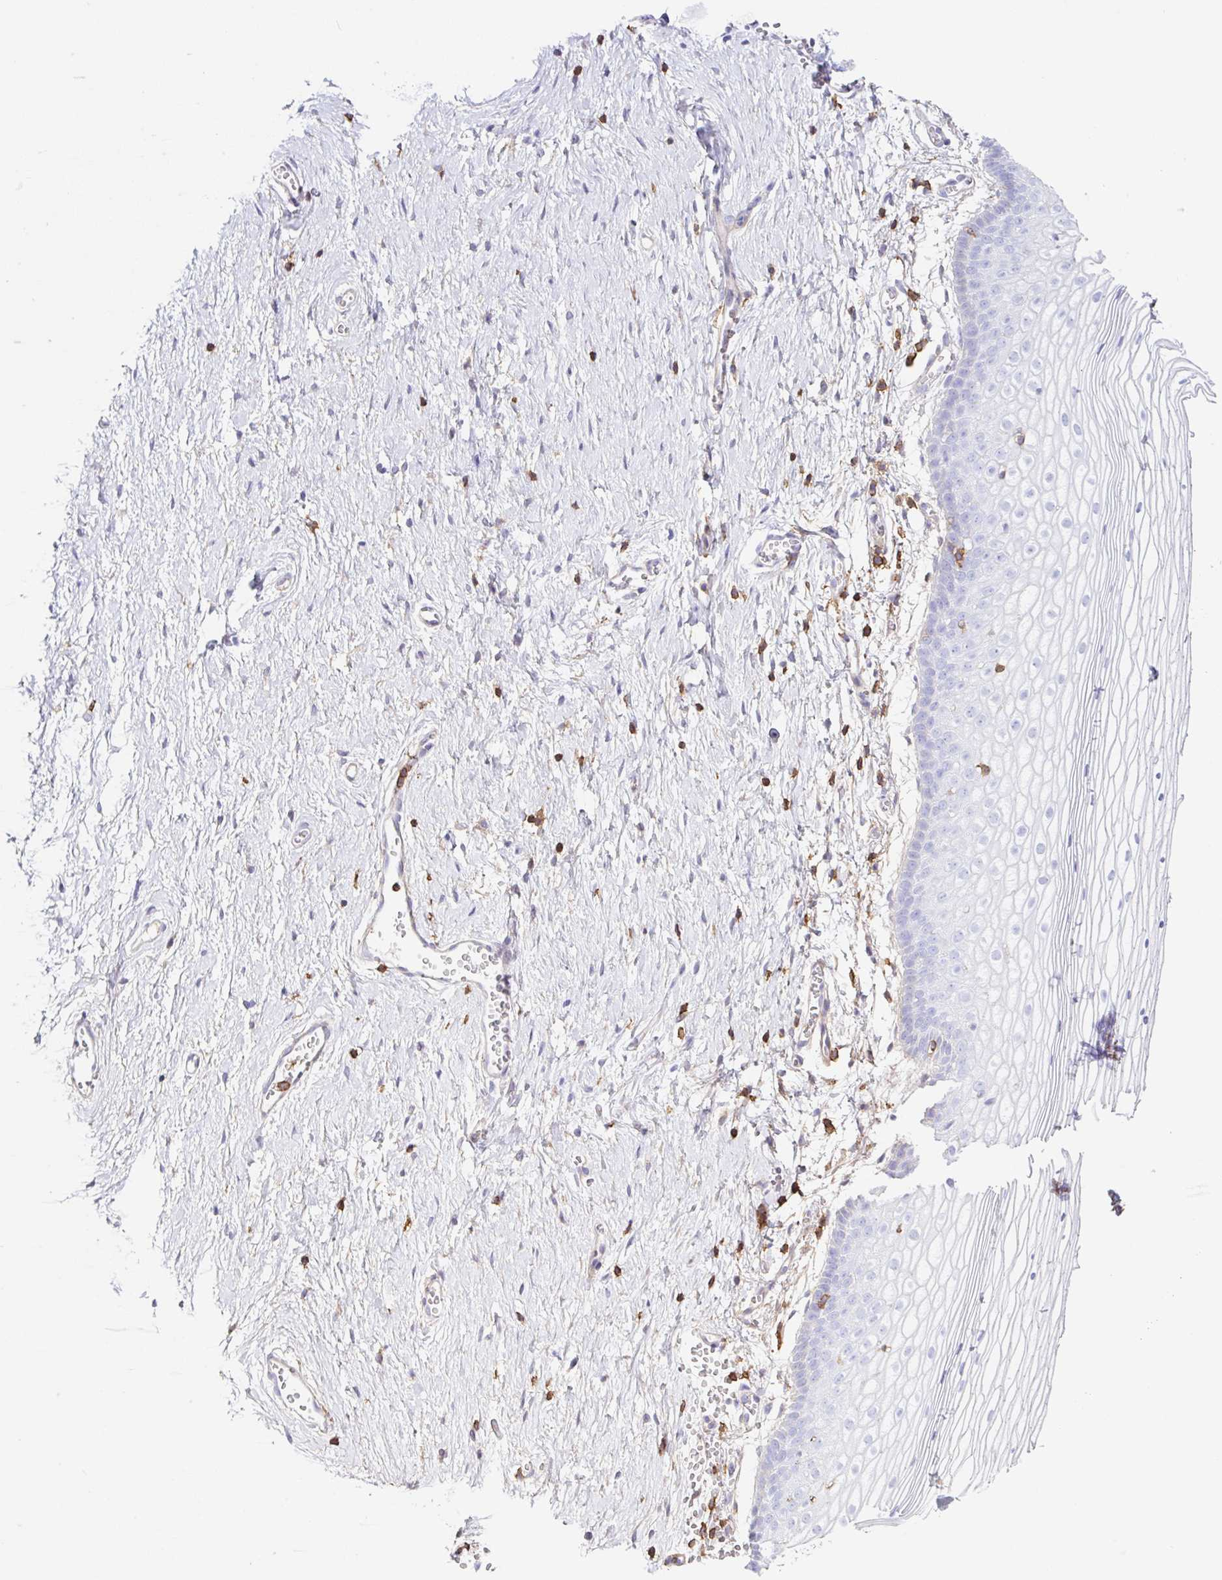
{"staining": {"intensity": "negative", "quantity": "none", "location": "none"}, "tissue": "vagina", "cell_type": "Squamous epithelial cells", "image_type": "normal", "snomed": [{"axis": "morphology", "description": "Normal tissue, NOS"}, {"axis": "topography", "description": "Vagina"}], "caption": "Immunohistochemistry (IHC) image of unremarkable human vagina stained for a protein (brown), which exhibits no expression in squamous epithelial cells.", "gene": "MTTP", "patient": {"sex": "female", "age": 56}}